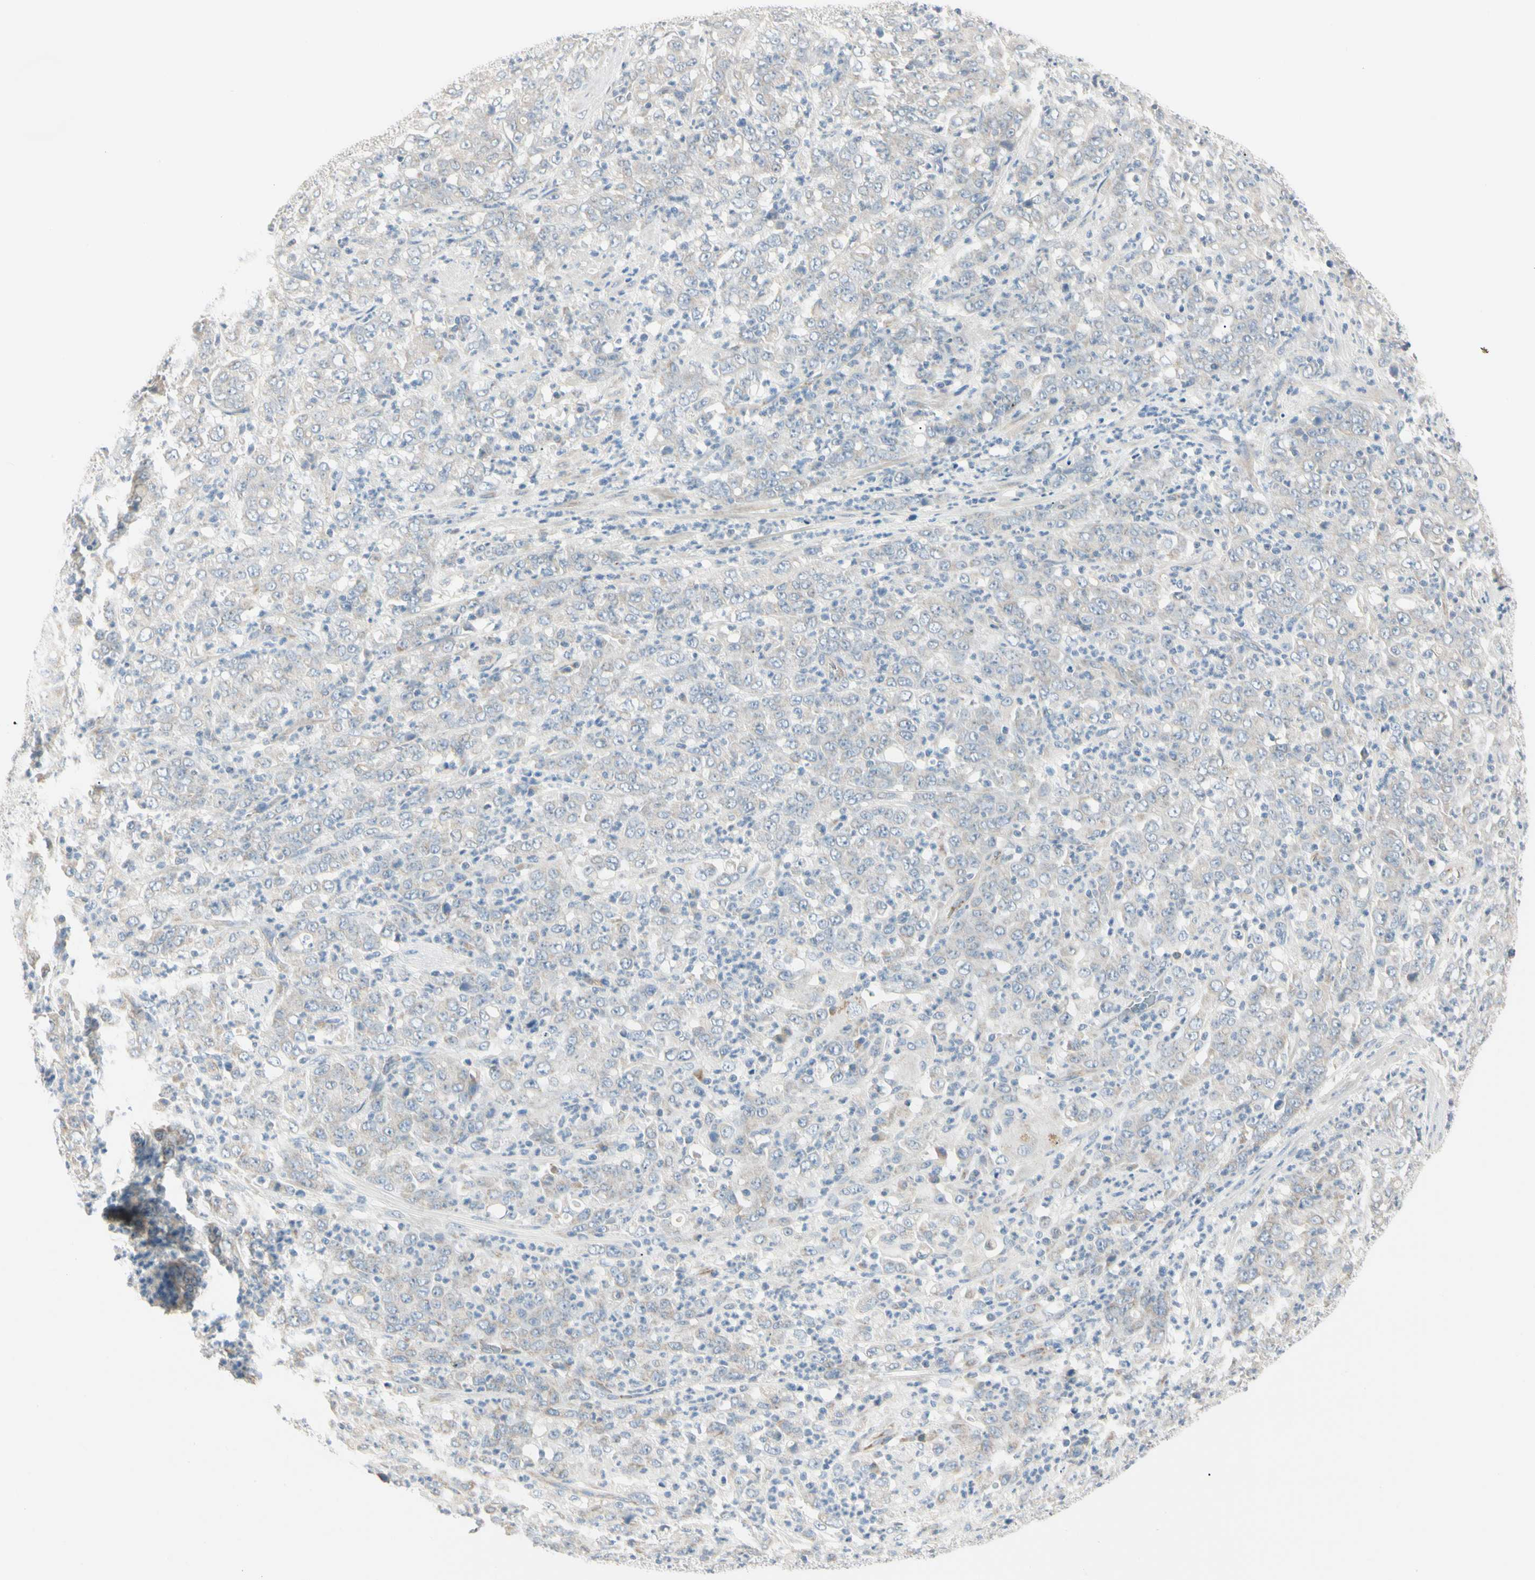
{"staining": {"intensity": "negative", "quantity": "none", "location": "none"}, "tissue": "stomach cancer", "cell_type": "Tumor cells", "image_type": "cancer", "snomed": [{"axis": "morphology", "description": "Adenocarcinoma, NOS"}, {"axis": "topography", "description": "Stomach, lower"}], "caption": "Tumor cells show no significant protein positivity in stomach cancer. Brightfield microscopy of immunohistochemistry (IHC) stained with DAB (brown) and hematoxylin (blue), captured at high magnification.", "gene": "ALDH18A1", "patient": {"sex": "female", "age": 71}}